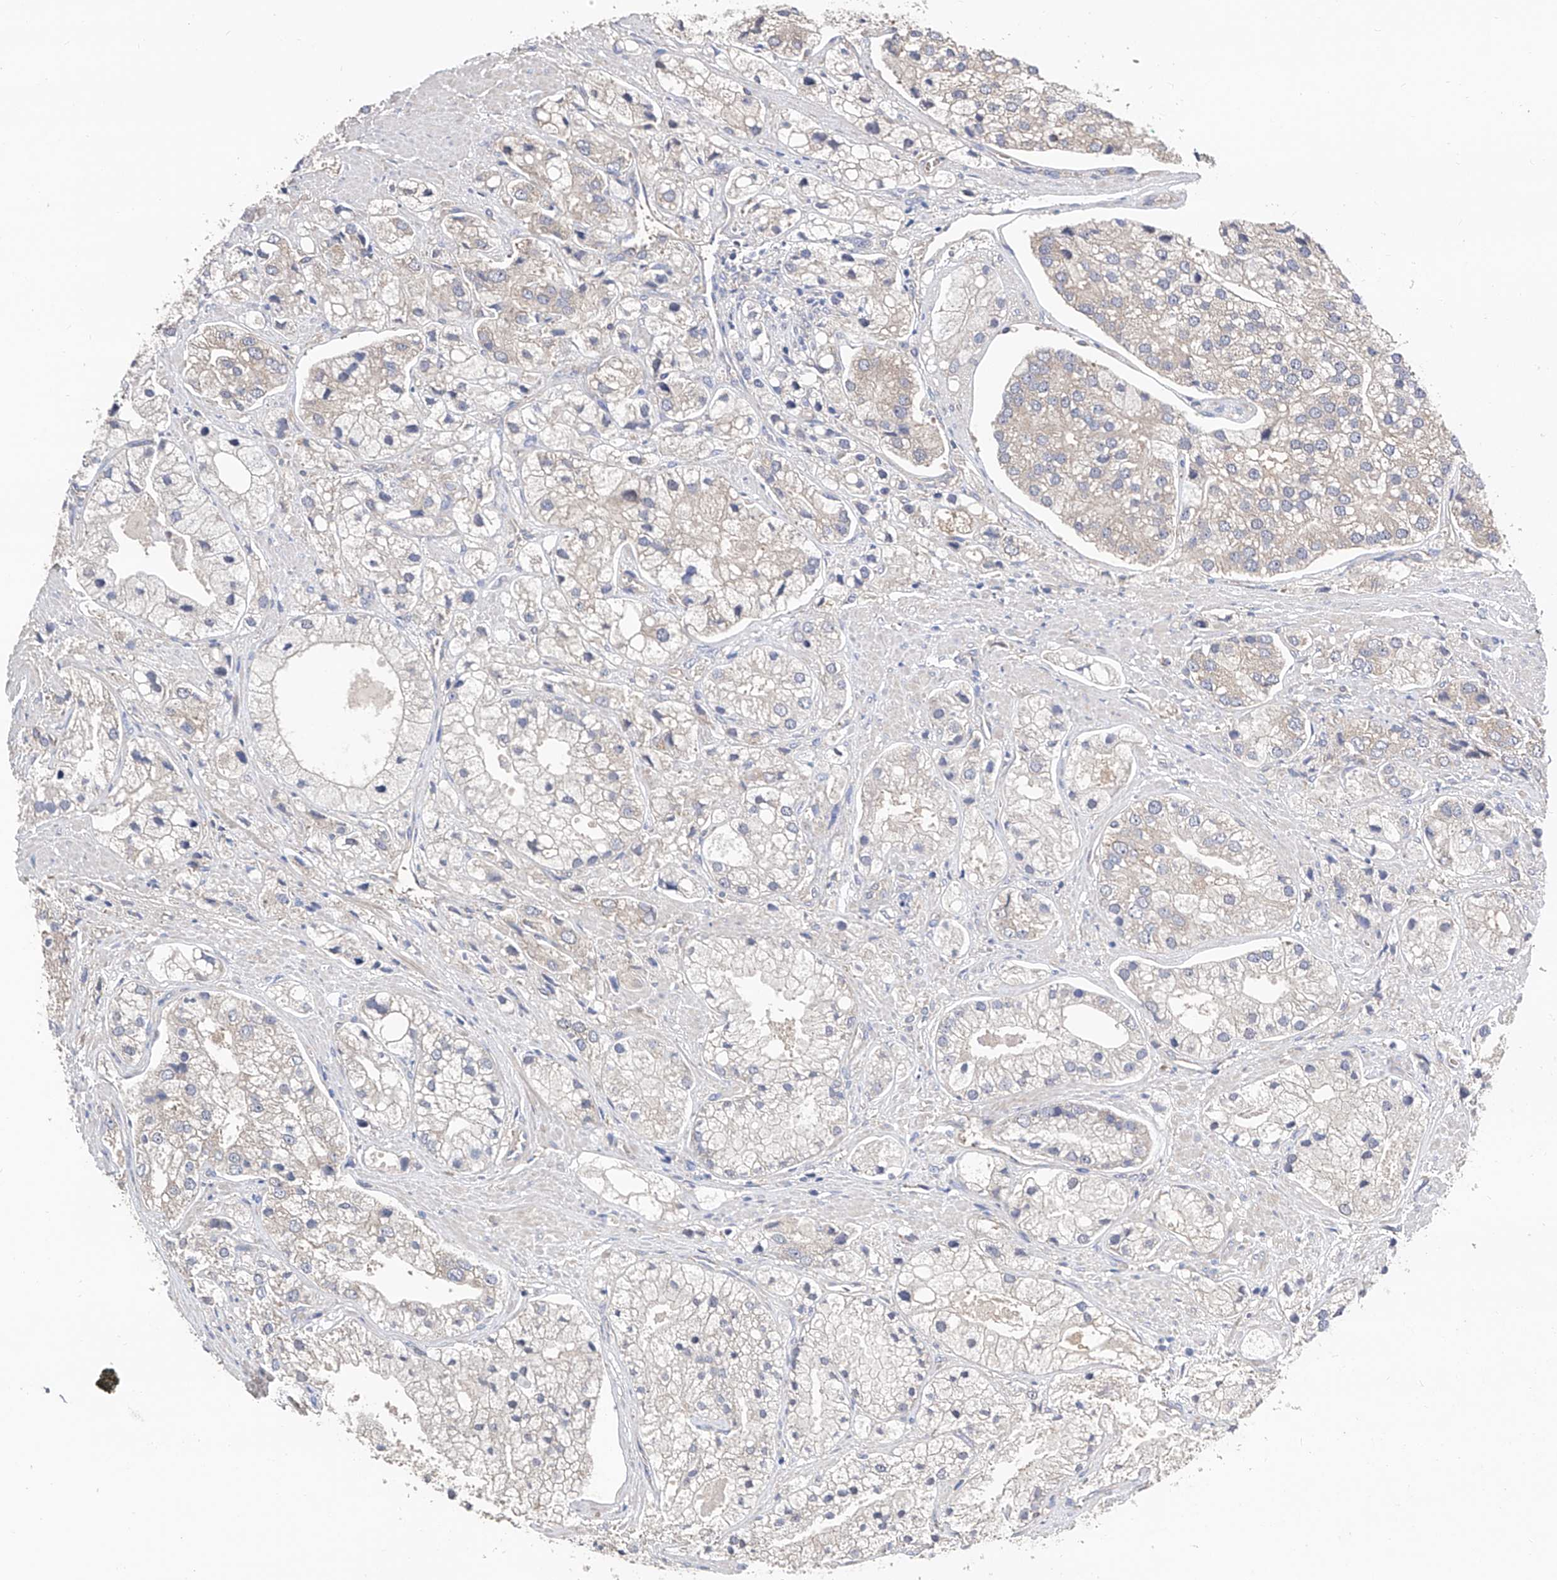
{"staining": {"intensity": "weak", "quantity": "<25%", "location": "cytoplasmic/membranous"}, "tissue": "prostate cancer", "cell_type": "Tumor cells", "image_type": "cancer", "snomed": [{"axis": "morphology", "description": "Adenocarcinoma, High grade"}, {"axis": "topography", "description": "Prostate"}], "caption": "A high-resolution photomicrograph shows immunohistochemistry staining of prostate cancer (high-grade adenocarcinoma), which shows no significant staining in tumor cells.", "gene": "PTK2", "patient": {"sex": "male", "age": 50}}